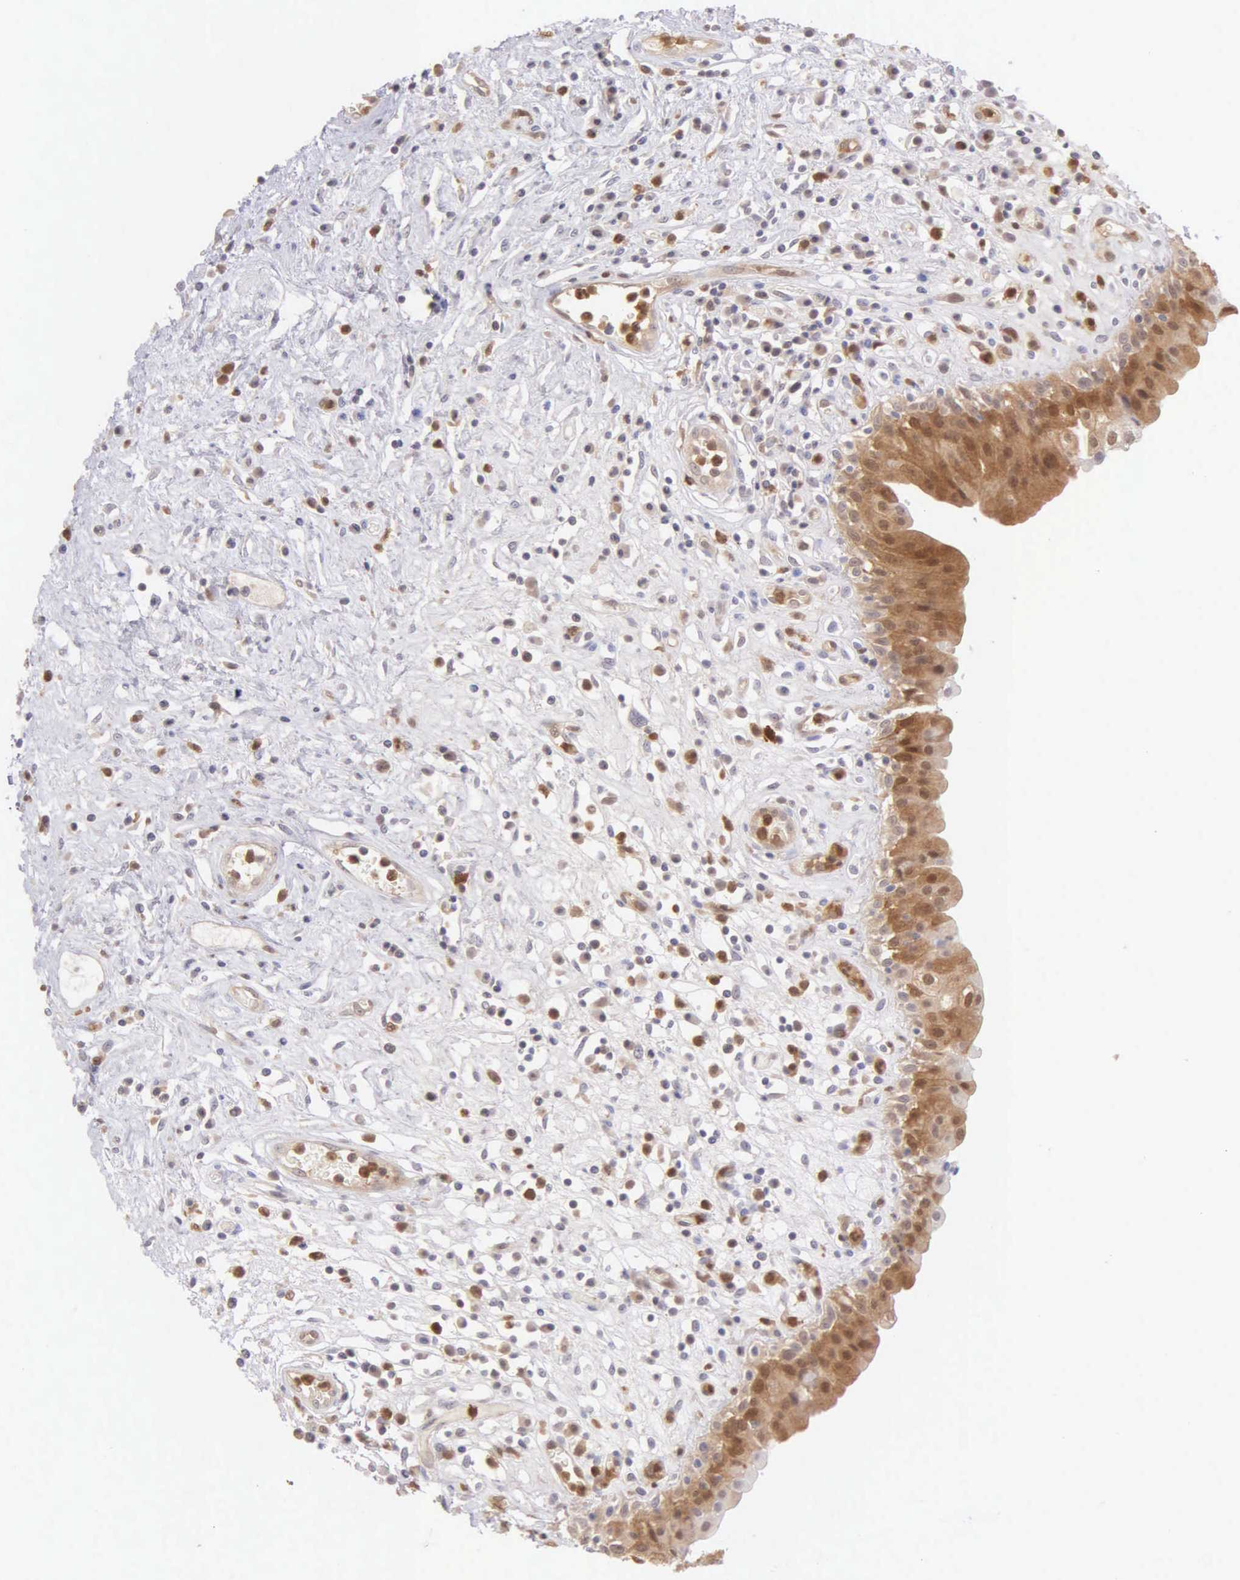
{"staining": {"intensity": "moderate", "quantity": ">75%", "location": "cytoplasmic/membranous"}, "tissue": "urinary bladder", "cell_type": "Urothelial cells", "image_type": "normal", "snomed": [{"axis": "morphology", "description": "Normal tissue, NOS"}, {"axis": "topography", "description": "Urinary bladder"}], "caption": "The image demonstrates a brown stain indicating the presence of a protein in the cytoplasmic/membranous of urothelial cells in urinary bladder.", "gene": "BID", "patient": {"sex": "female", "age": 85}}